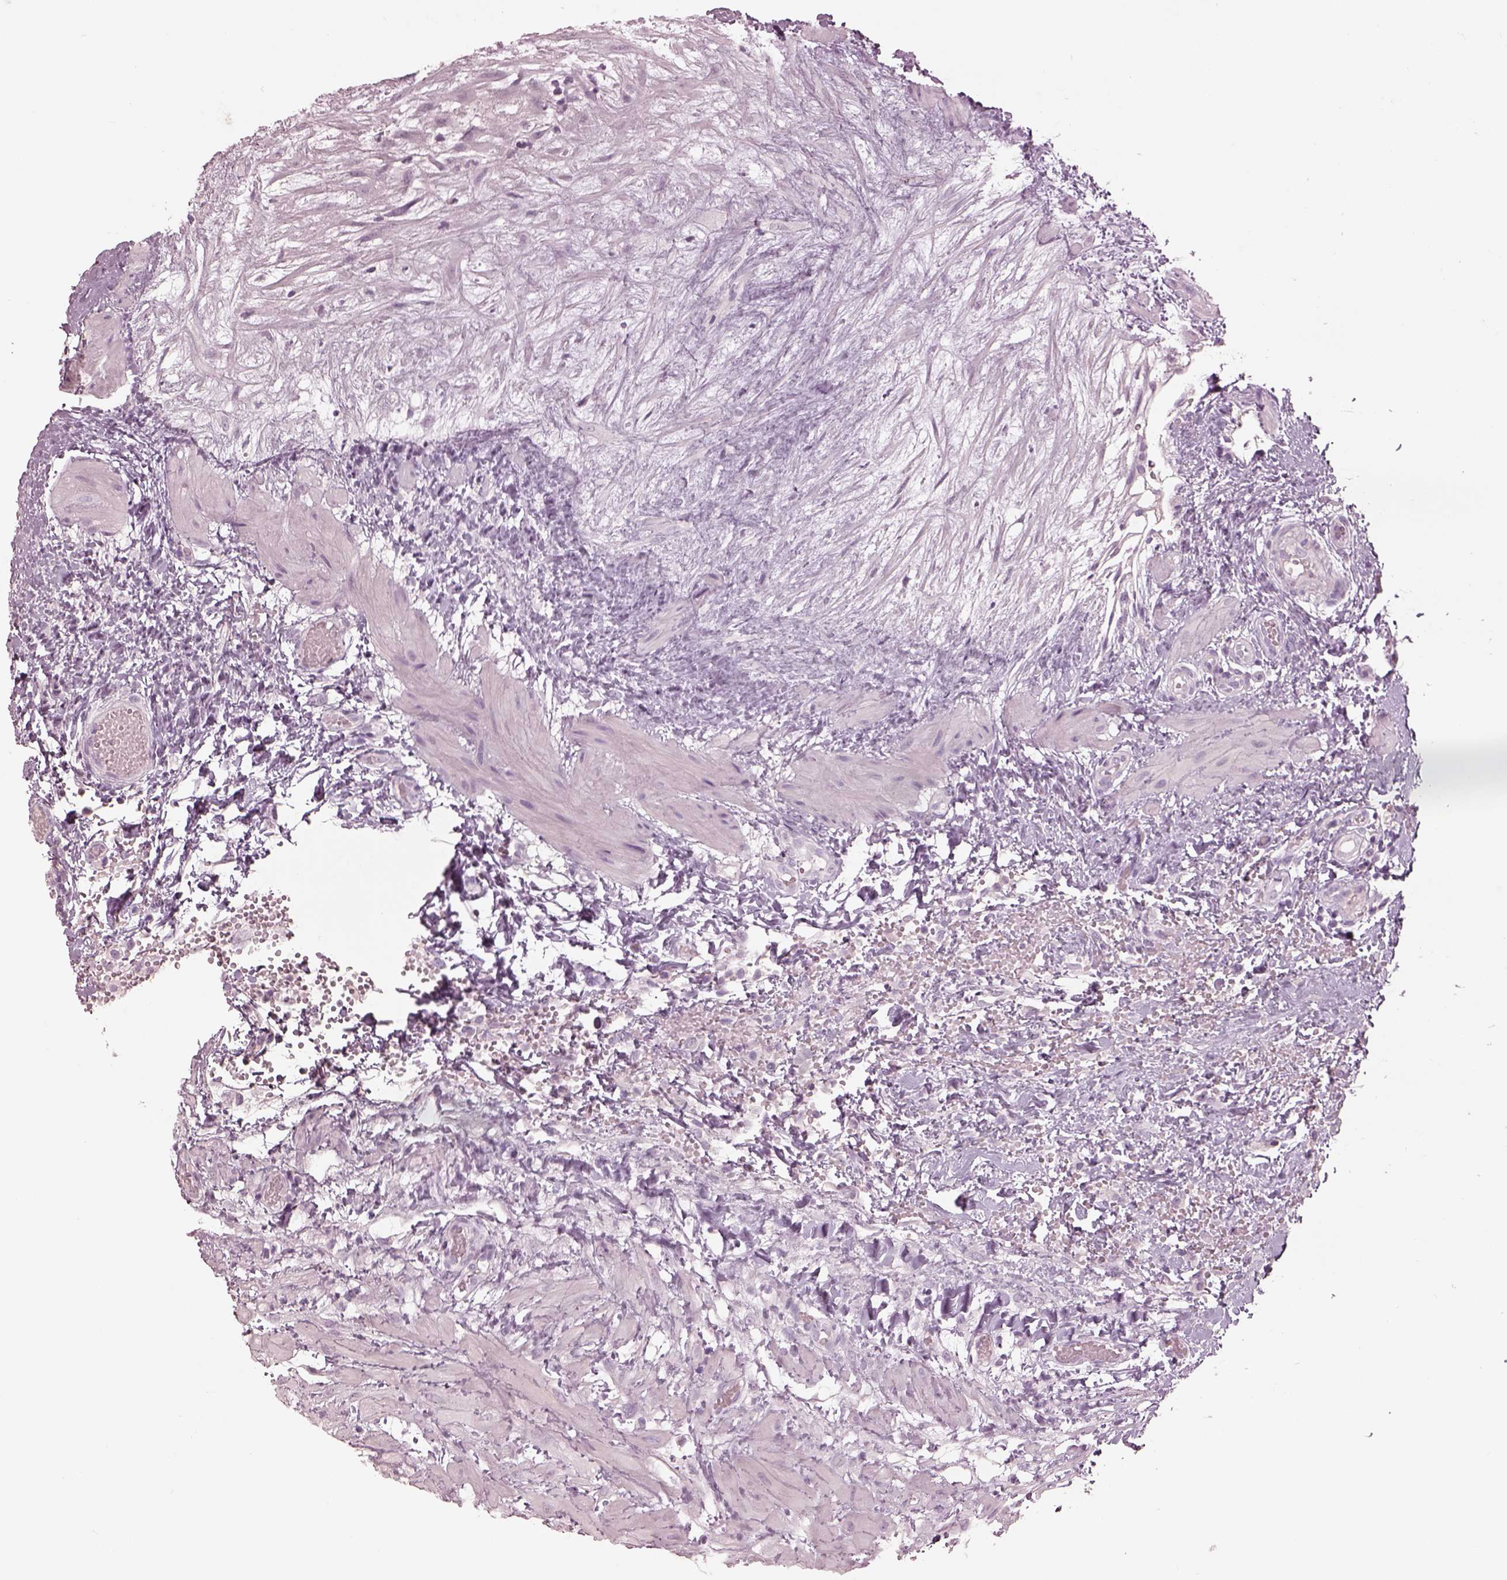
{"staining": {"intensity": "negative", "quantity": "none", "location": "none"}, "tissue": "fallopian tube", "cell_type": "Glandular cells", "image_type": "normal", "snomed": [{"axis": "morphology", "description": "Normal tissue, NOS"}, {"axis": "topography", "description": "Fallopian tube"}], "caption": "IHC of unremarkable fallopian tube shows no expression in glandular cells. (Stains: DAB IHC with hematoxylin counter stain, Microscopy: brightfield microscopy at high magnification).", "gene": "PDCD1", "patient": {"sex": "female", "age": 37}}